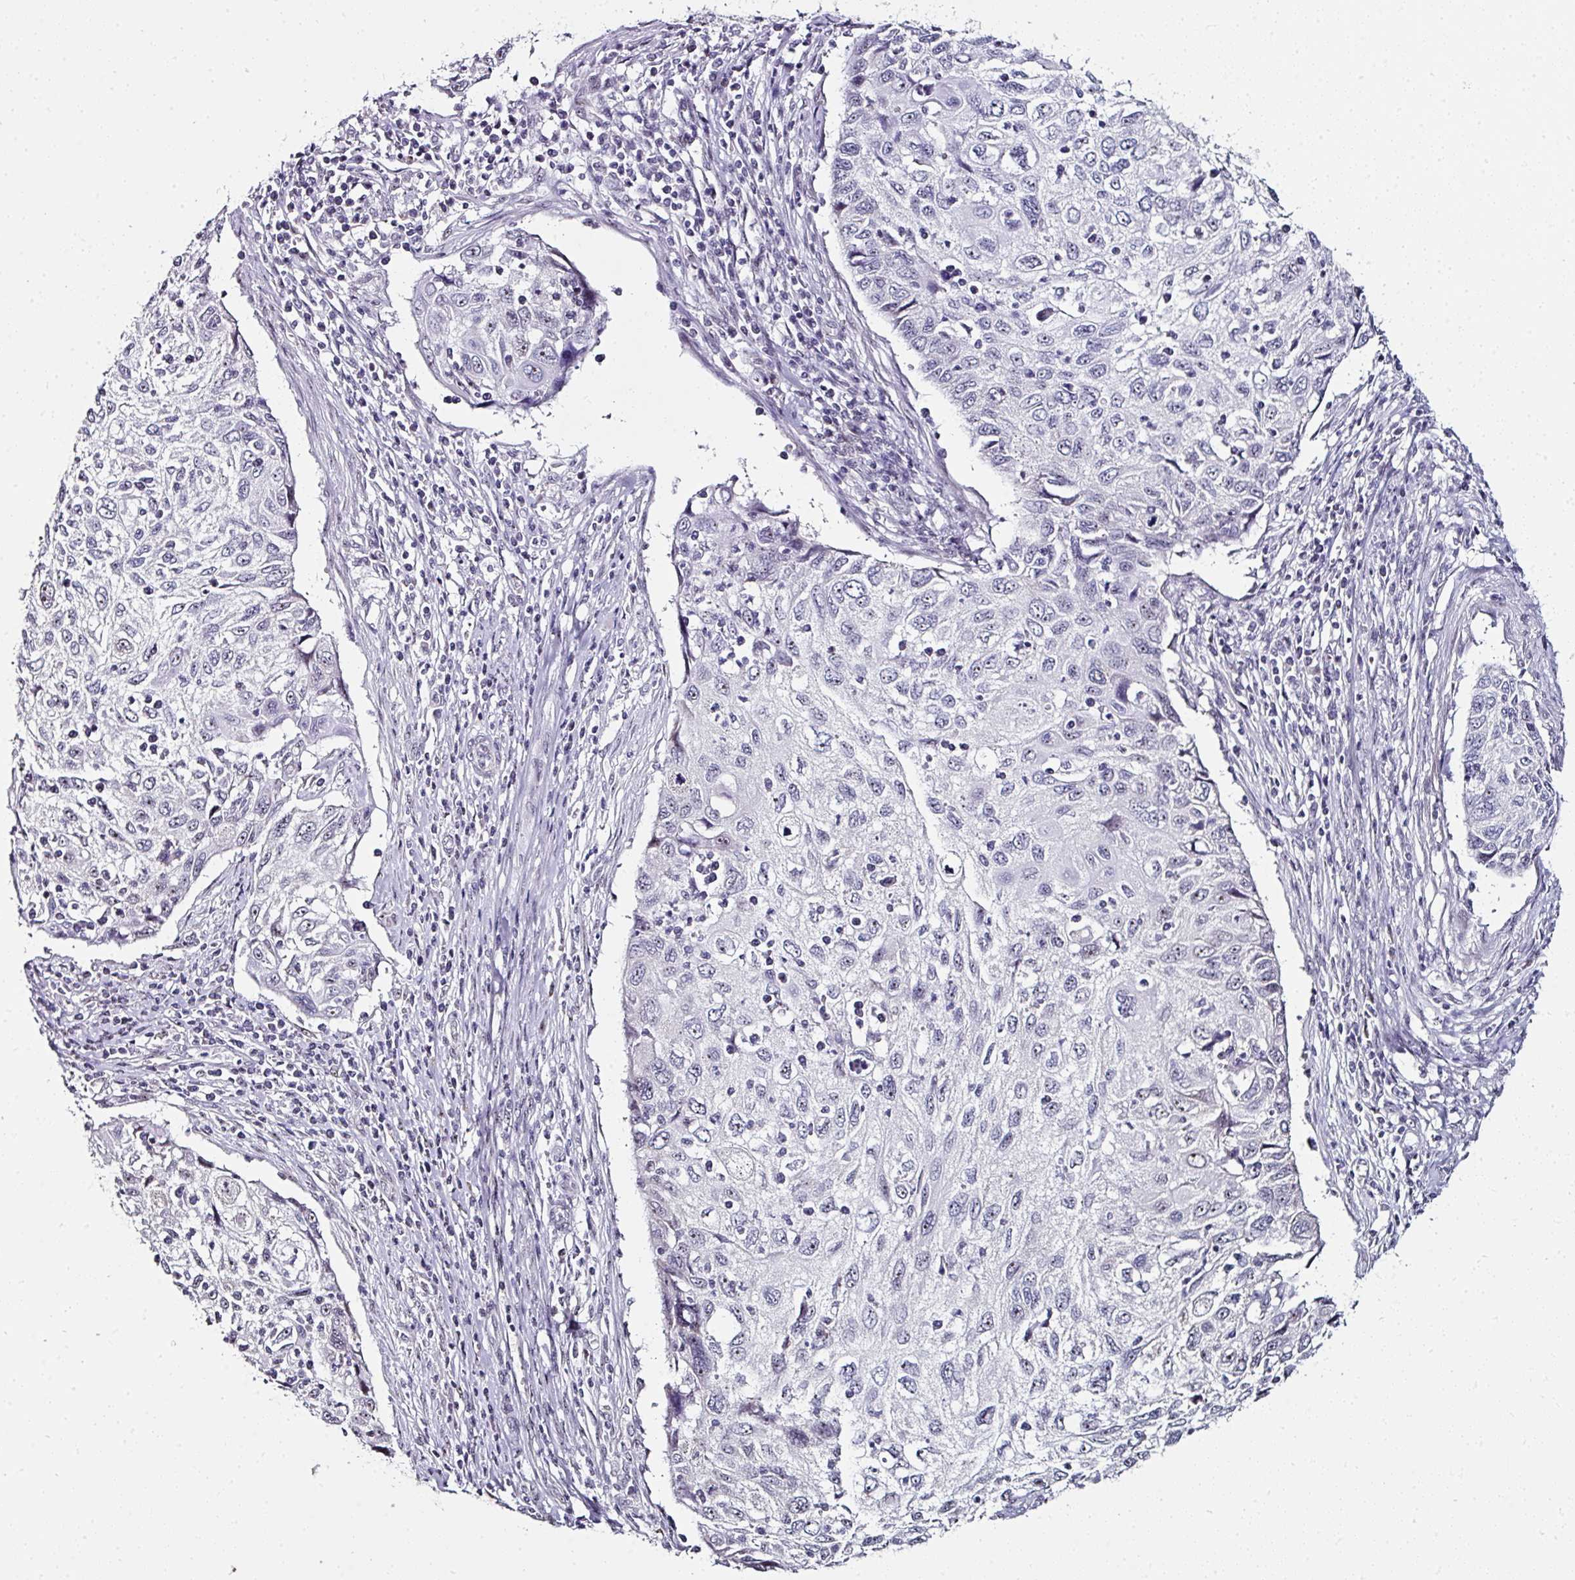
{"staining": {"intensity": "negative", "quantity": "none", "location": "none"}, "tissue": "cervical cancer", "cell_type": "Tumor cells", "image_type": "cancer", "snomed": [{"axis": "morphology", "description": "Squamous cell carcinoma, NOS"}, {"axis": "topography", "description": "Cervix"}], "caption": "An image of cervical cancer stained for a protein reveals no brown staining in tumor cells.", "gene": "NACC2", "patient": {"sex": "female", "age": 70}}